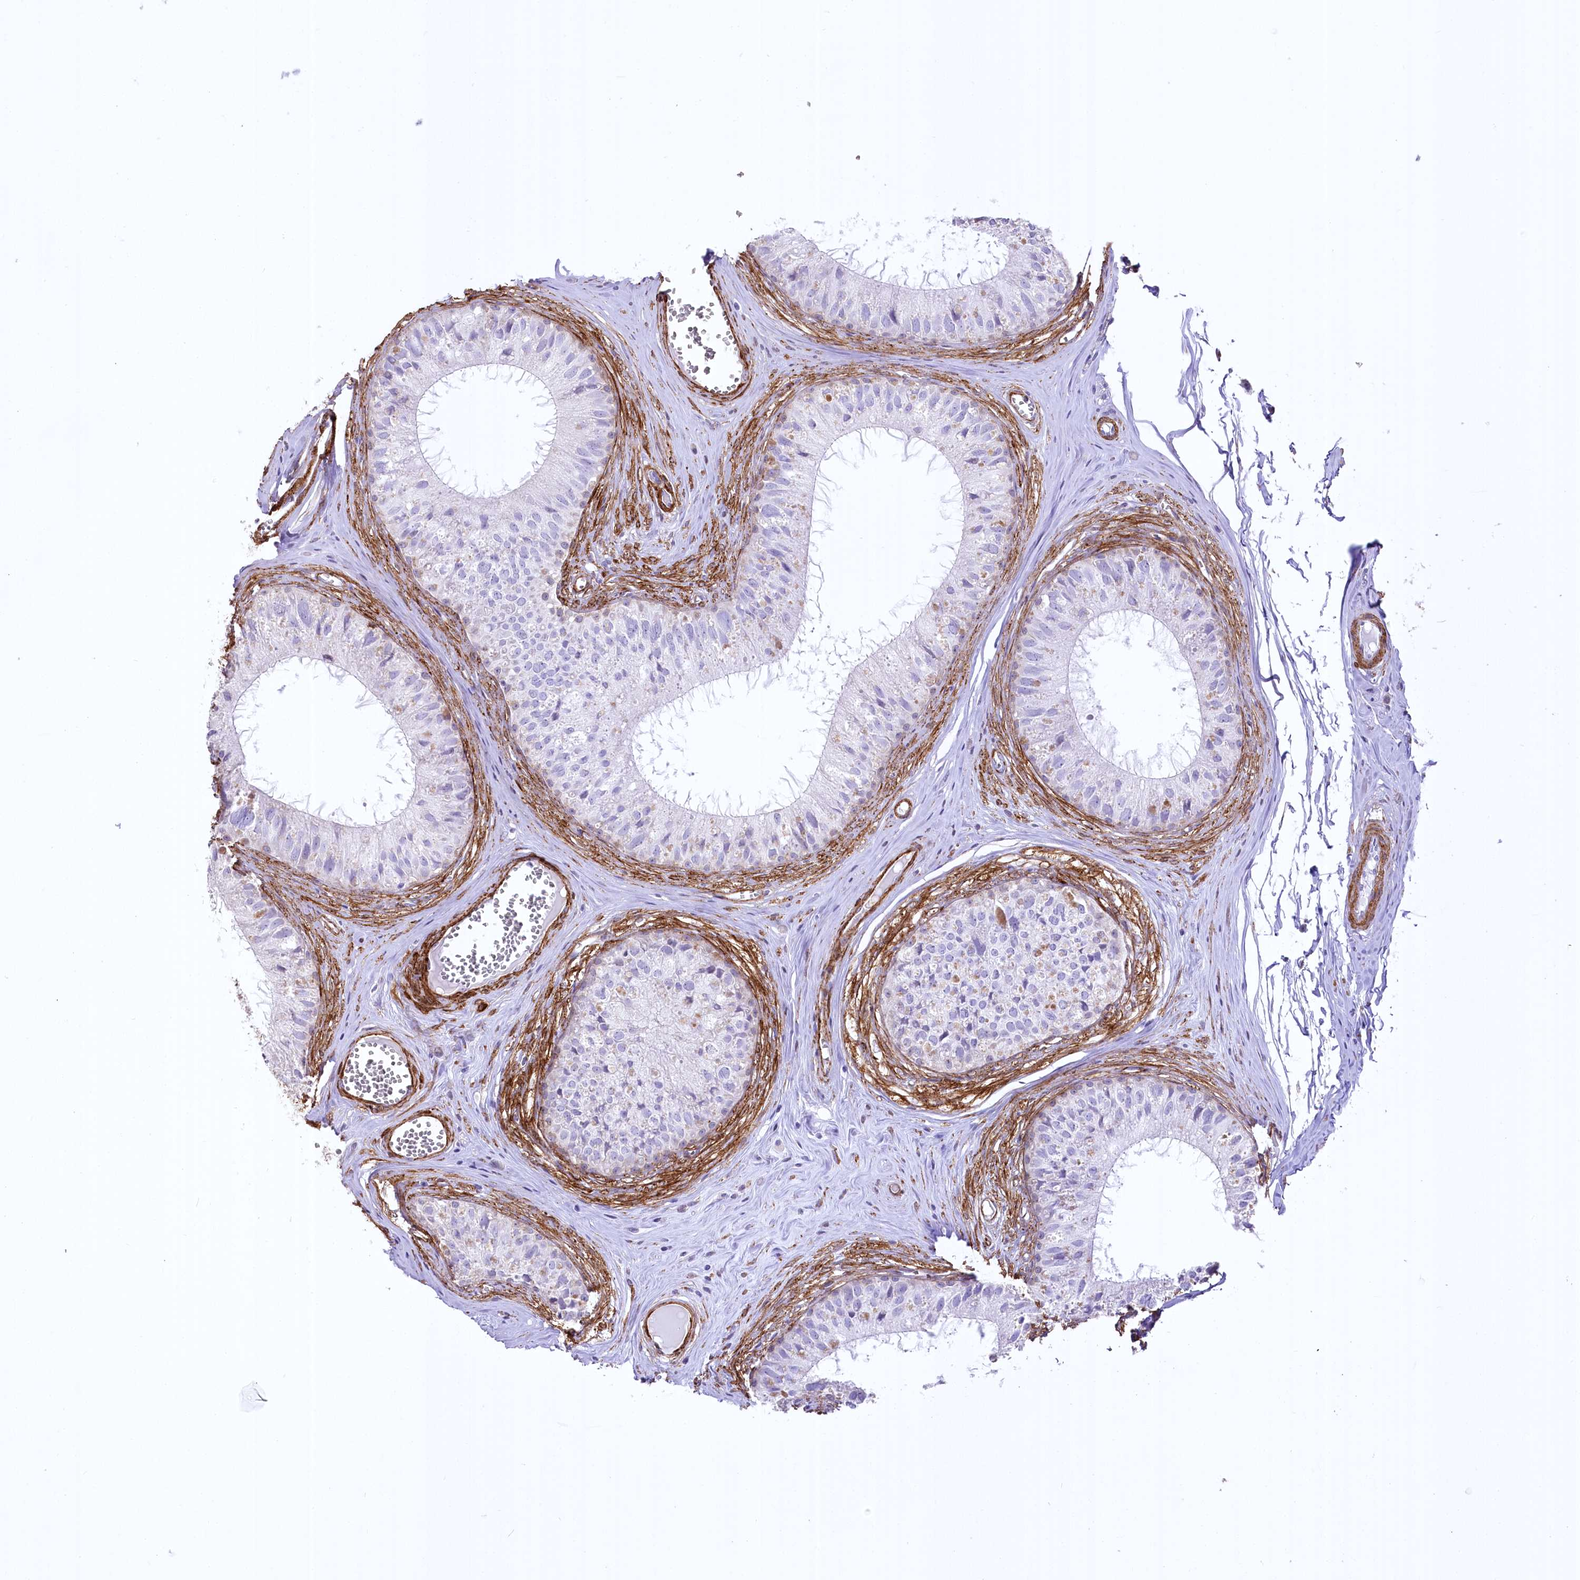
{"staining": {"intensity": "weak", "quantity": "<25%", "location": "cytoplasmic/membranous"}, "tissue": "epididymis", "cell_type": "Glandular cells", "image_type": "normal", "snomed": [{"axis": "morphology", "description": "Normal tissue, NOS"}, {"axis": "topography", "description": "Epididymis"}], "caption": "A histopathology image of human epididymis is negative for staining in glandular cells. (IHC, brightfield microscopy, high magnification).", "gene": "SYNPO2", "patient": {"sex": "male", "age": 36}}